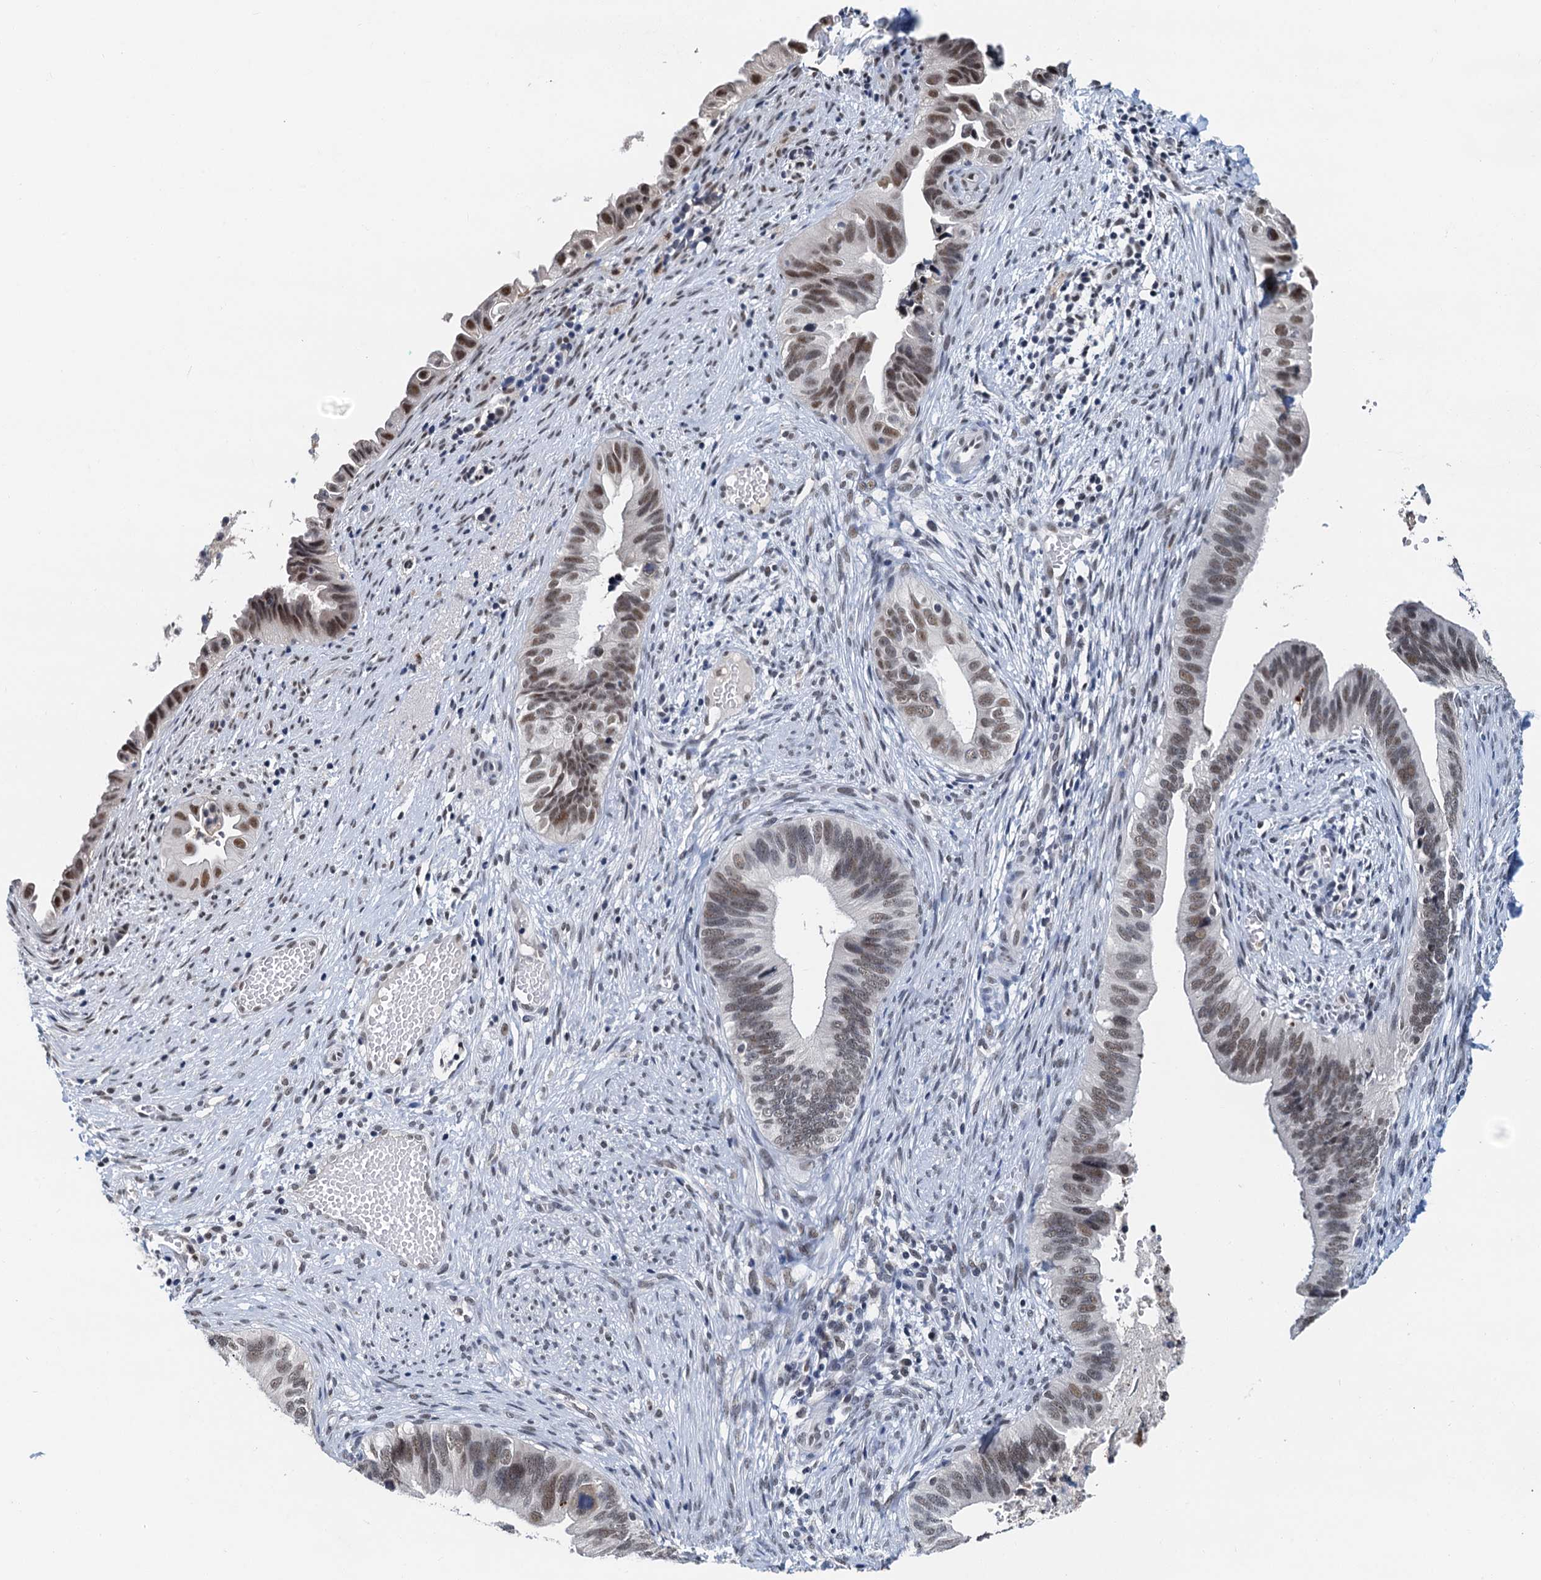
{"staining": {"intensity": "moderate", "quantity": ">75%", "location": "nuclear"}, "tissue": "cervical cancer", "cell_type": "Tumor cells", "image_type": "cancer", "snomed": [{"axis": "morphology", "description": "Adenocarcinoma, NOS"}, {"axis": "topography", "description": "Cervix"}], "caption": "Moderate nuclear expression for a protein is appreciated in approximately >75% of tumor cells of cervical adenocarcinoma using immunohistochemistry.", "gene": "SNRPD1", "patient": {"sex": "female", "age": 42}}